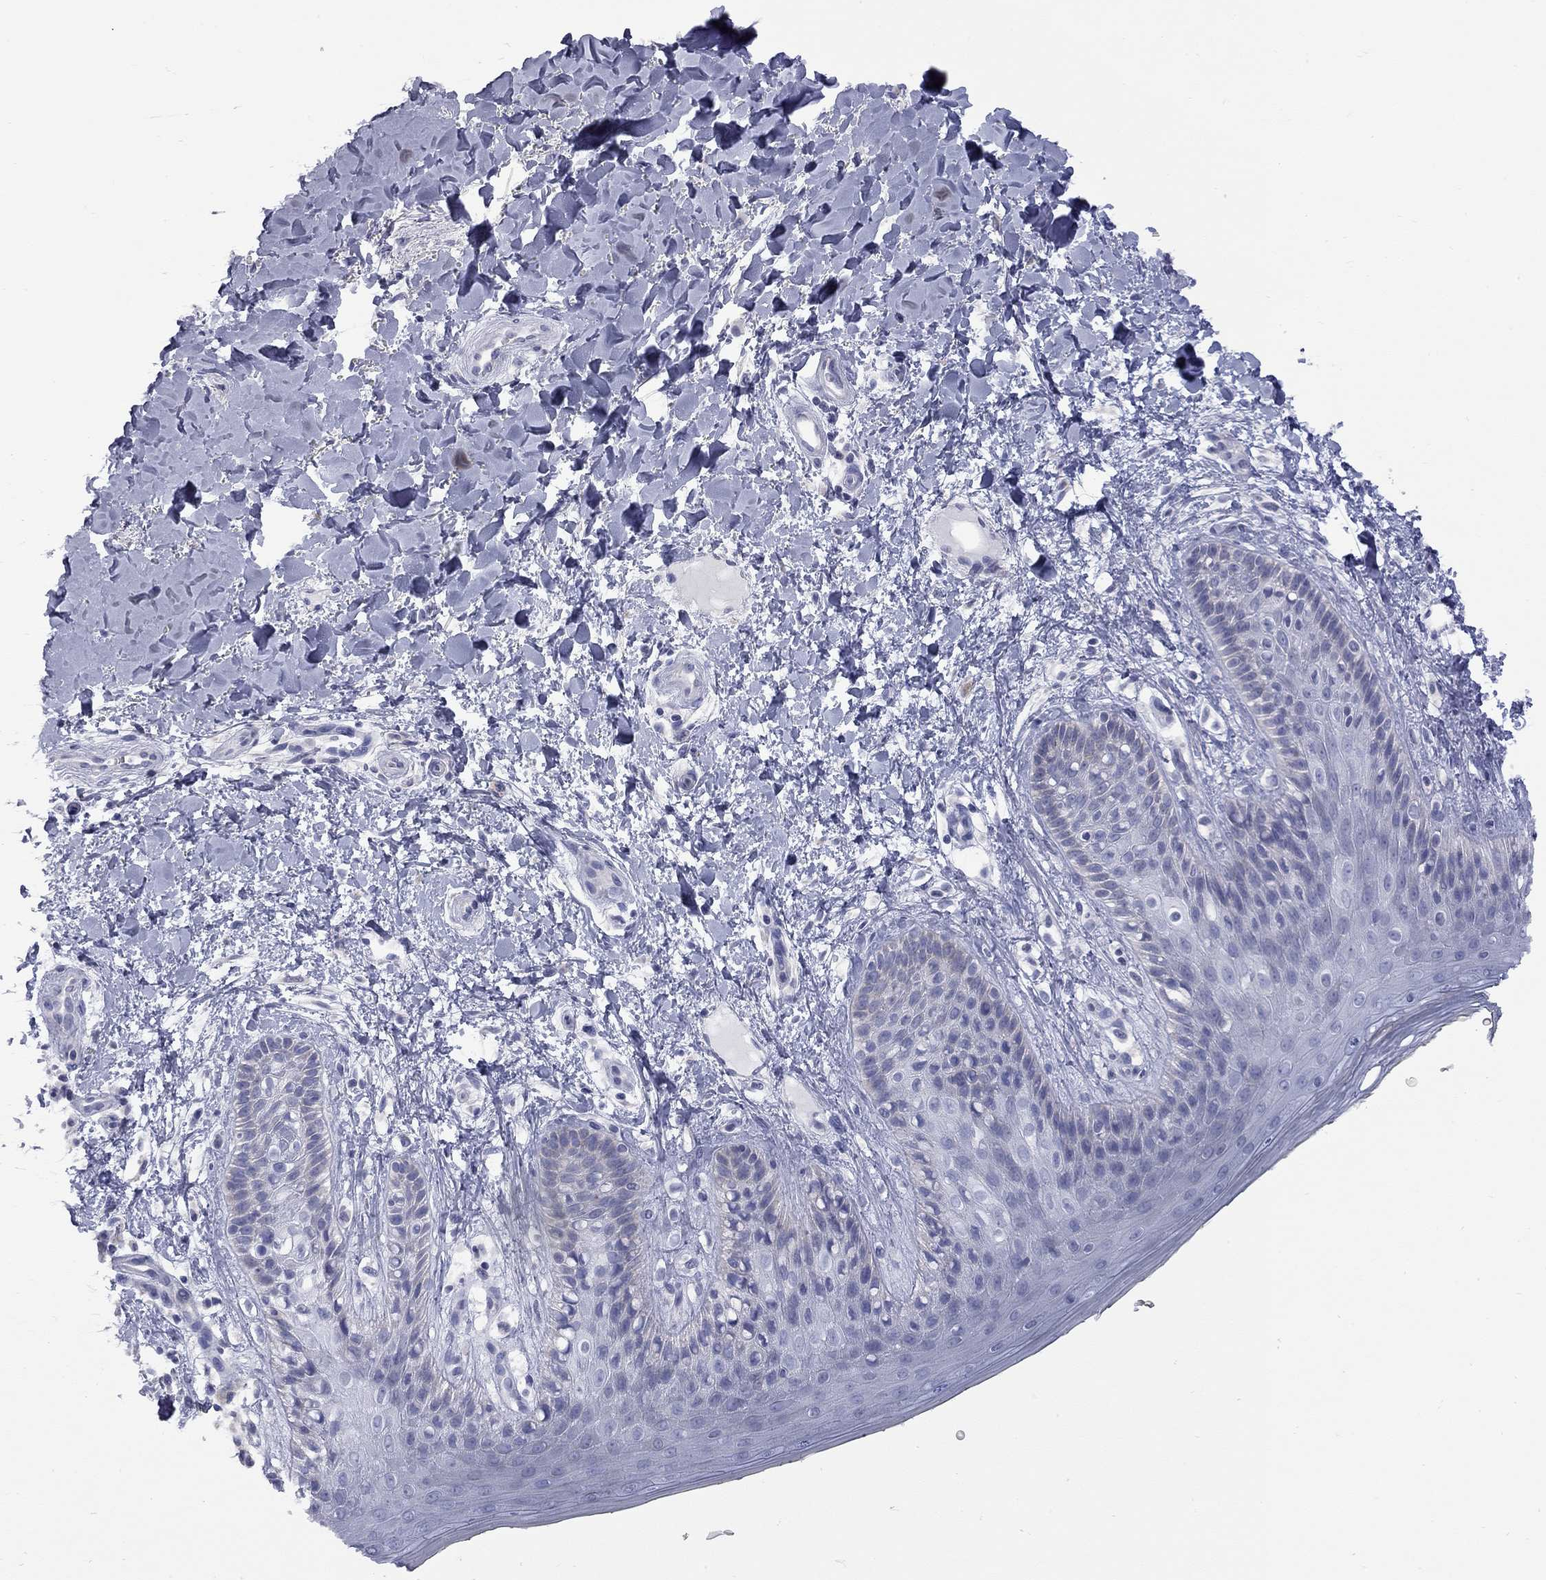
{"staining": {"intensity": "negative", "quantity": "none", "location": "none"}, "tissue": "skin", "cell_type": "Epidermal cells", "image_type": "normal", "snomed": [{"axis": "morphology", "description": "Normal tissue, NOS"}, {"axis": "topography", "description": "Anal"}], "caption": "IHC of benign skin demonstrates no staining in epidermal cells. The staining was performed using DAB to visualize the protein expression in brown, while the nuclei were stained in blue with hematoxylin (Magnification: 20x).", "gene": "ABCB4", "patient": {"sex": "male", "age": 36}}